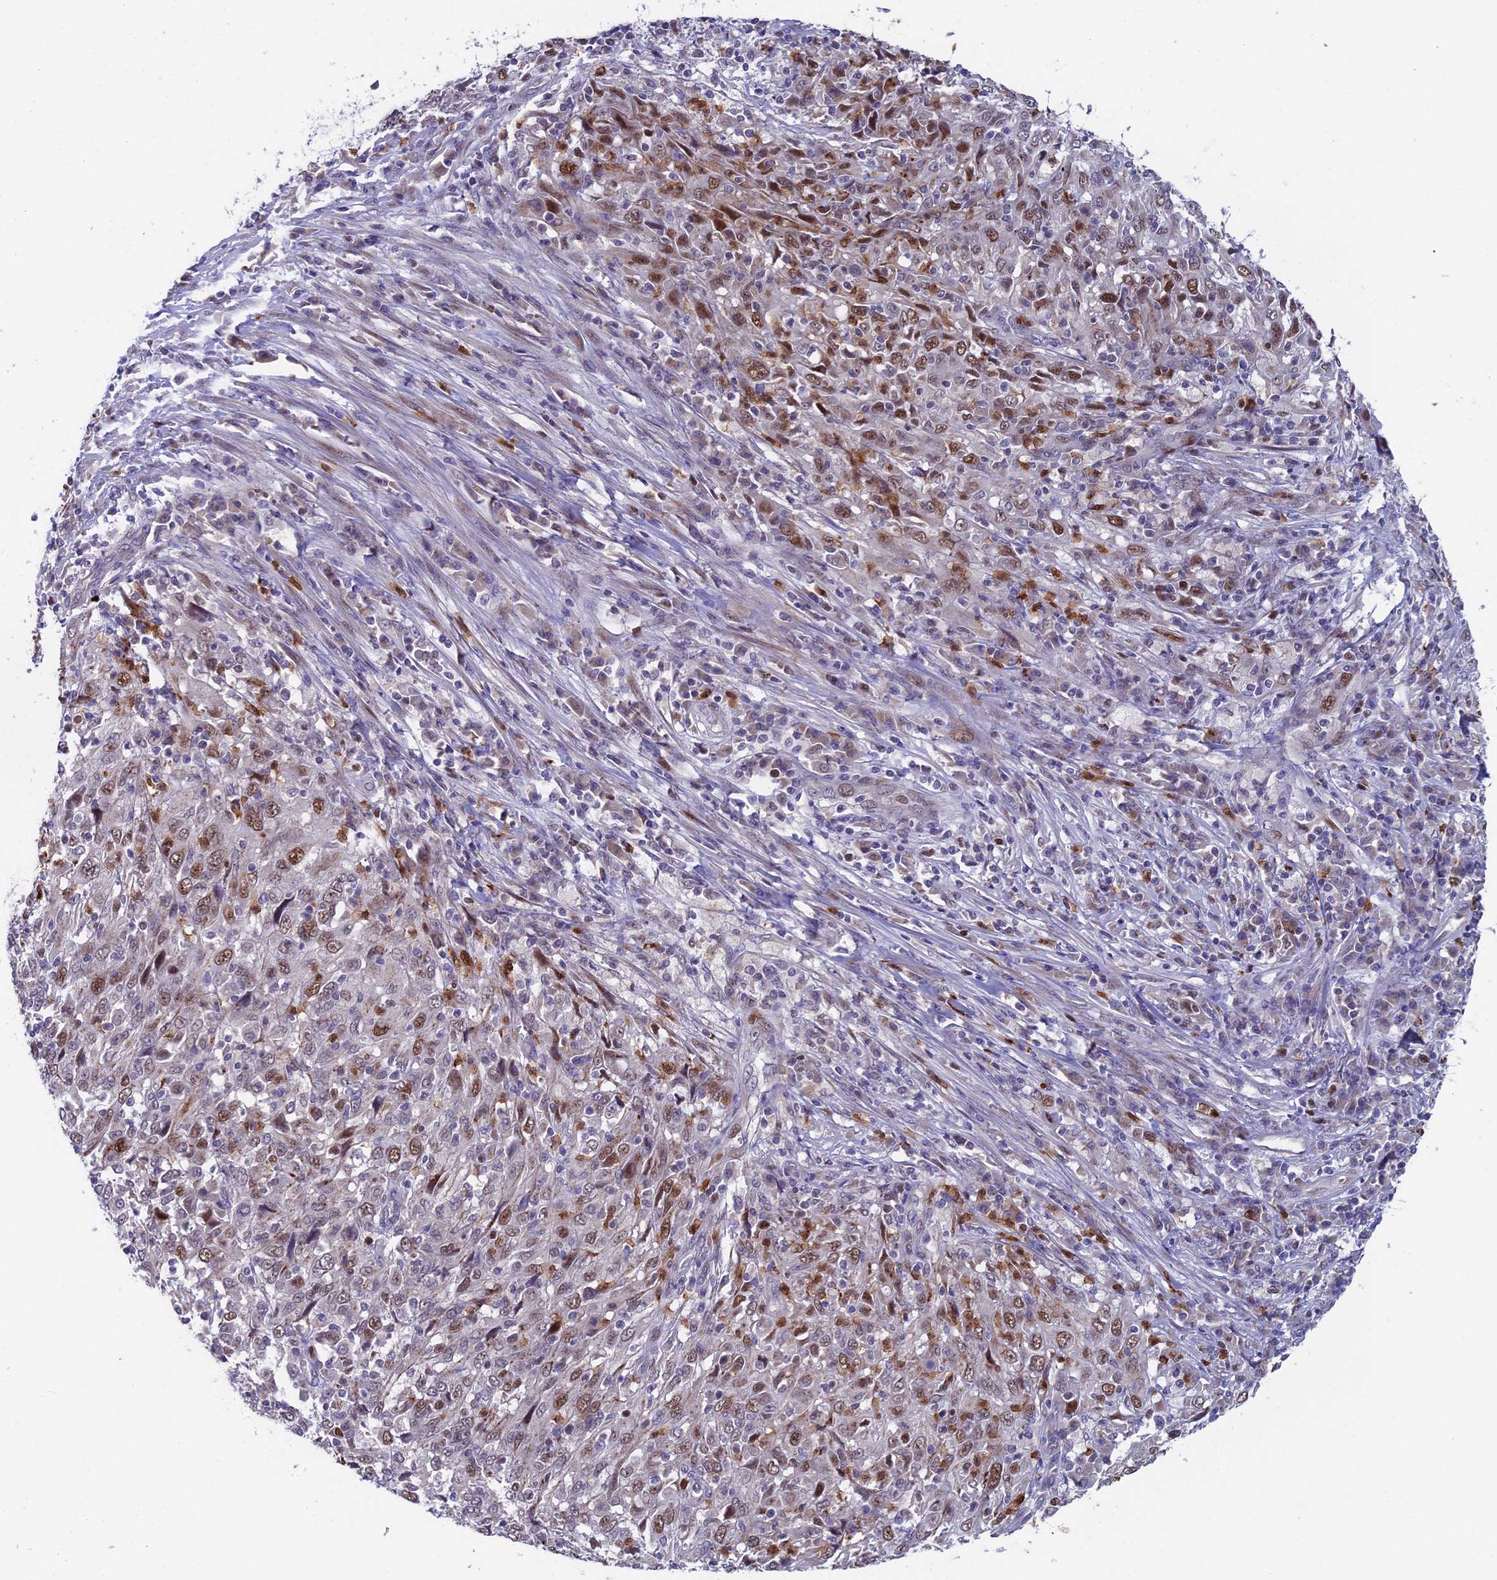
{"staining": {"intensity": "moderate", "quantity": ">75%", "location": "nuclear"}, "tissue": "cervical cancer", "cell_type": "Tumor cells", "image_type": "cancer", "snomed": [{"axis": "morphology", "description": "Squamous cell carcinoma, NOS"}, {"axis": "topography", "description": "Cervix"}], "caption": "Tumor cells display moderate nuclear expression in about >75% of cells in squamous cell carcinoma (cervical).", "gene": "LIG1", "patient": {"sex": "female", "age": 46}}